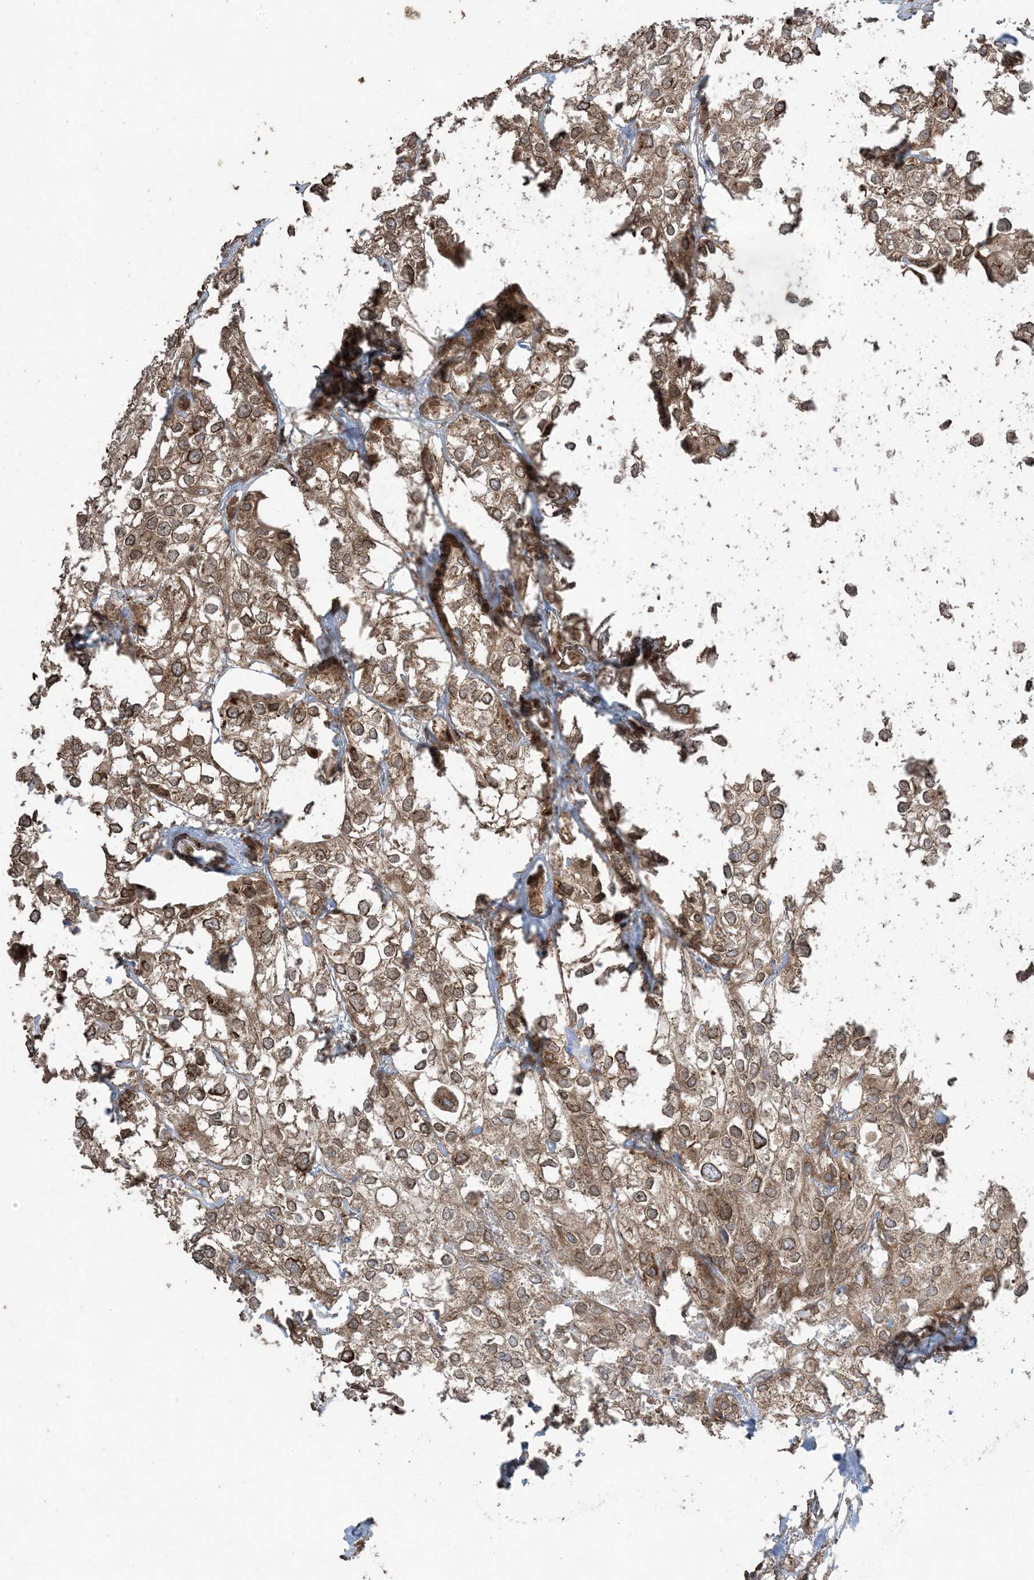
{"staining": {"intensity": "moderate", "quantity": ">75%", "location": "cytoplasmic/membranous,nuclear"}, "tissue": "urothelial cancer", "cell_type": "Tumor cells", "image_type": "cancer", "snomed": [{"axis": "morphology", "description": "Urothelial carcinoma, High grade"}, {"axis": "topography", "description": "Urinary bladder"}], "caption": "Urothelial cancer stained with a brown dye demonstrates moderate cytoplasmic/membranous and nuclear positive positivity in approximately >75% of tumor cells.", "gene": "DDX19B", "patient": {"sex": "male", "age": 64}}